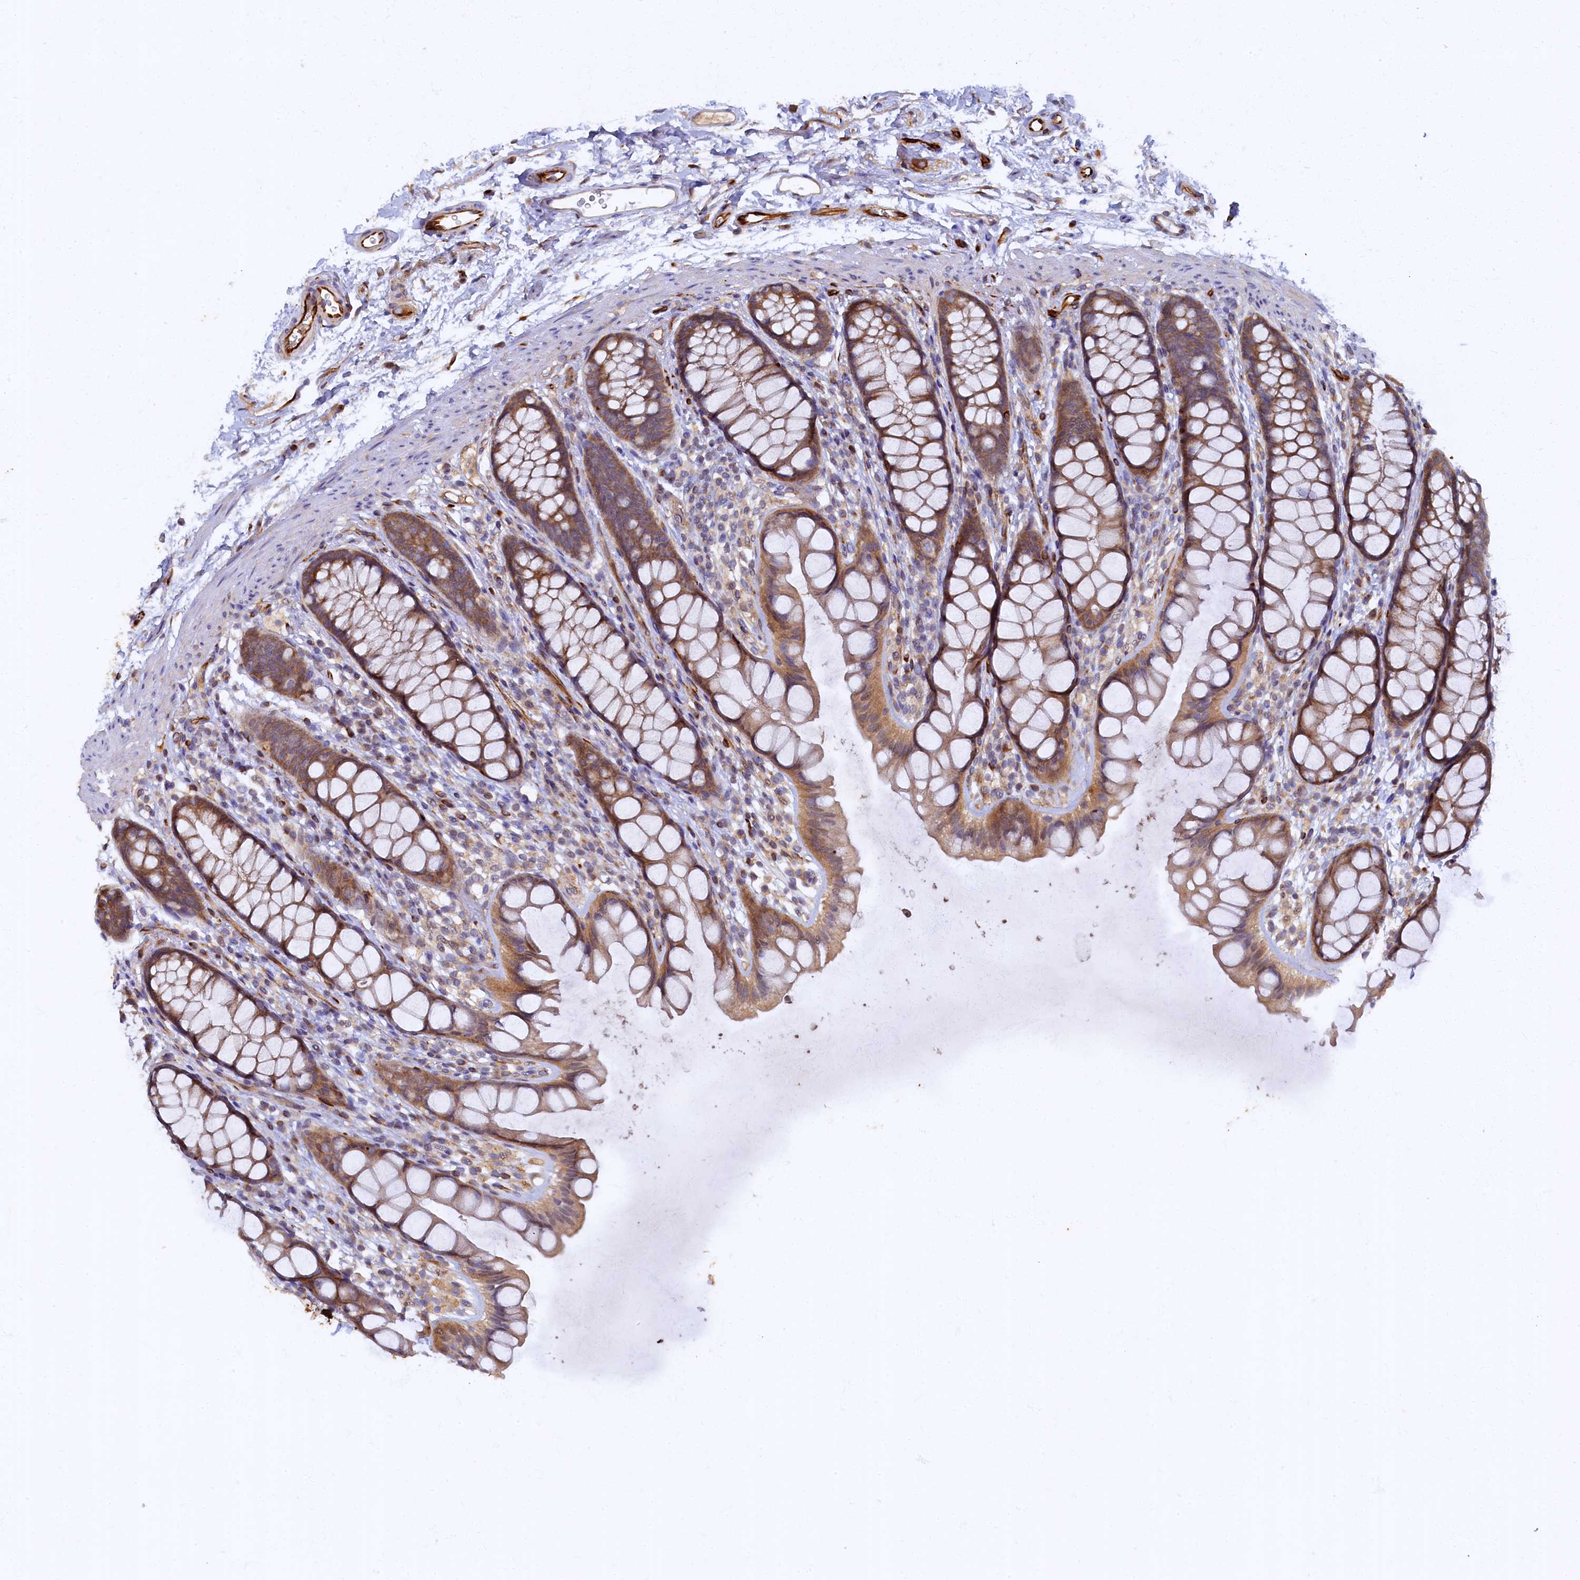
{"staining": {"intensity": "moderate", "quantity": ">75%", "location": "cytoplasmic/membranous"}, "tissue": "rectum", "cell_type": "Glandular cells", "image_type": "normal", "snomed": [{"axis": "morphology", "description": "Normal tissue, NOS"}, {"axis": "topography", "description": "Rectum"}], "caption": "The histopathology image demonstrates immunohistochemical staining of normal rectum. There is moderate cytoplasmic/membranous expression is seen in approximately >75% of glandular cells. (DAB (3,3'-diaminobenzidine) IHC, brown staining for protein, blue staining for nuclei).", "gene": "ARL11", "patient": {"sex": "female", "age": 65}}